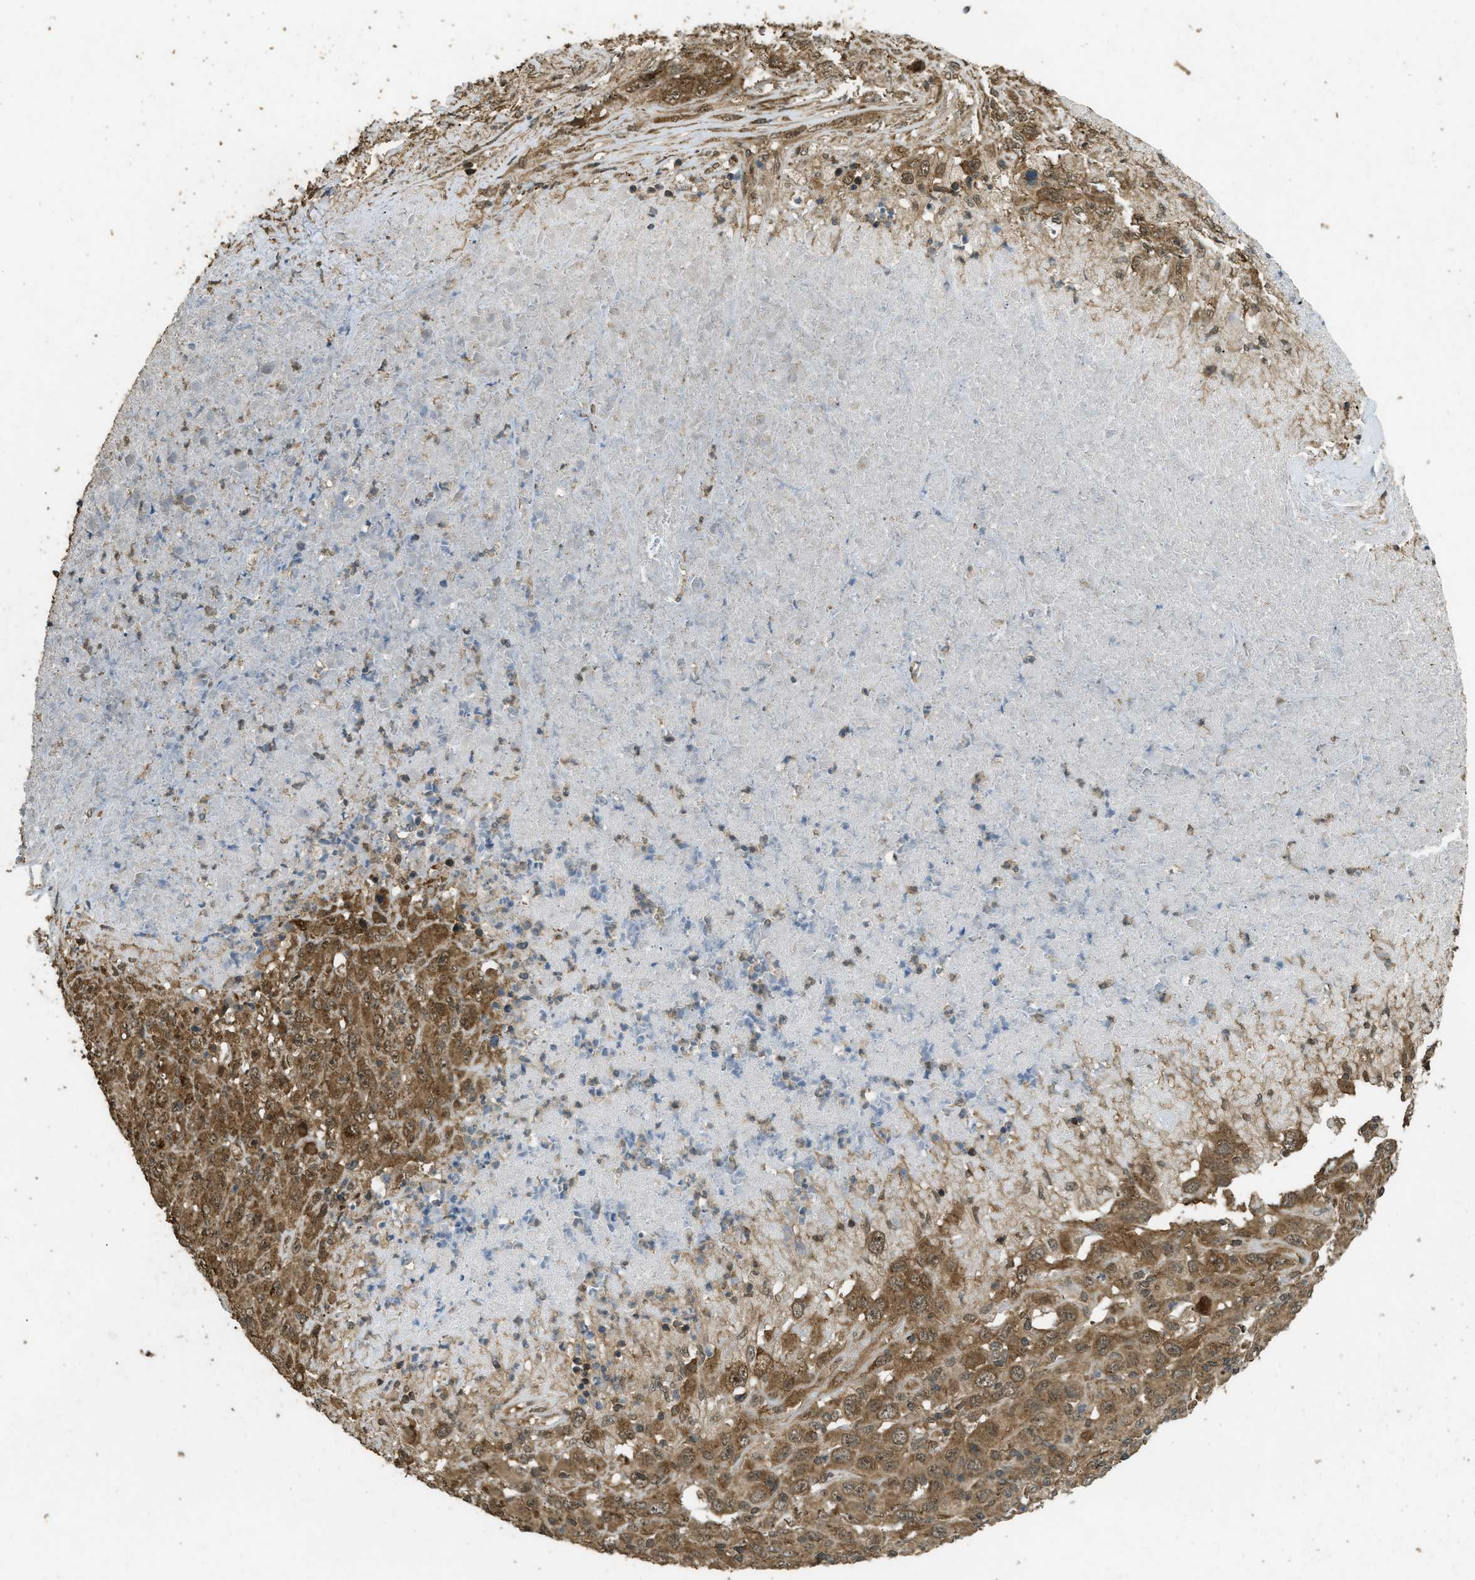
{"staining": {"intensity": "moderate", "quantity": ">75%", "location": "cytoplasmic/membranous,nuclear"}, "tissue": "melanoma", "cell_type": "Tumor cells", "image_type": "cancer", "snomed": [{"axis": "morphology", "description": "Malignant melanoma, Metastatic site"}, {"axis": "topography", "description": "Skin"}], "caption": "A histopathology image of human melanoma stained for a protein displays moderate cytoplasmic/membranous and nuclear brown staining in tumor cells.", "gene": "CTPS1", "patient": {"sex": "female", "age": 56}}